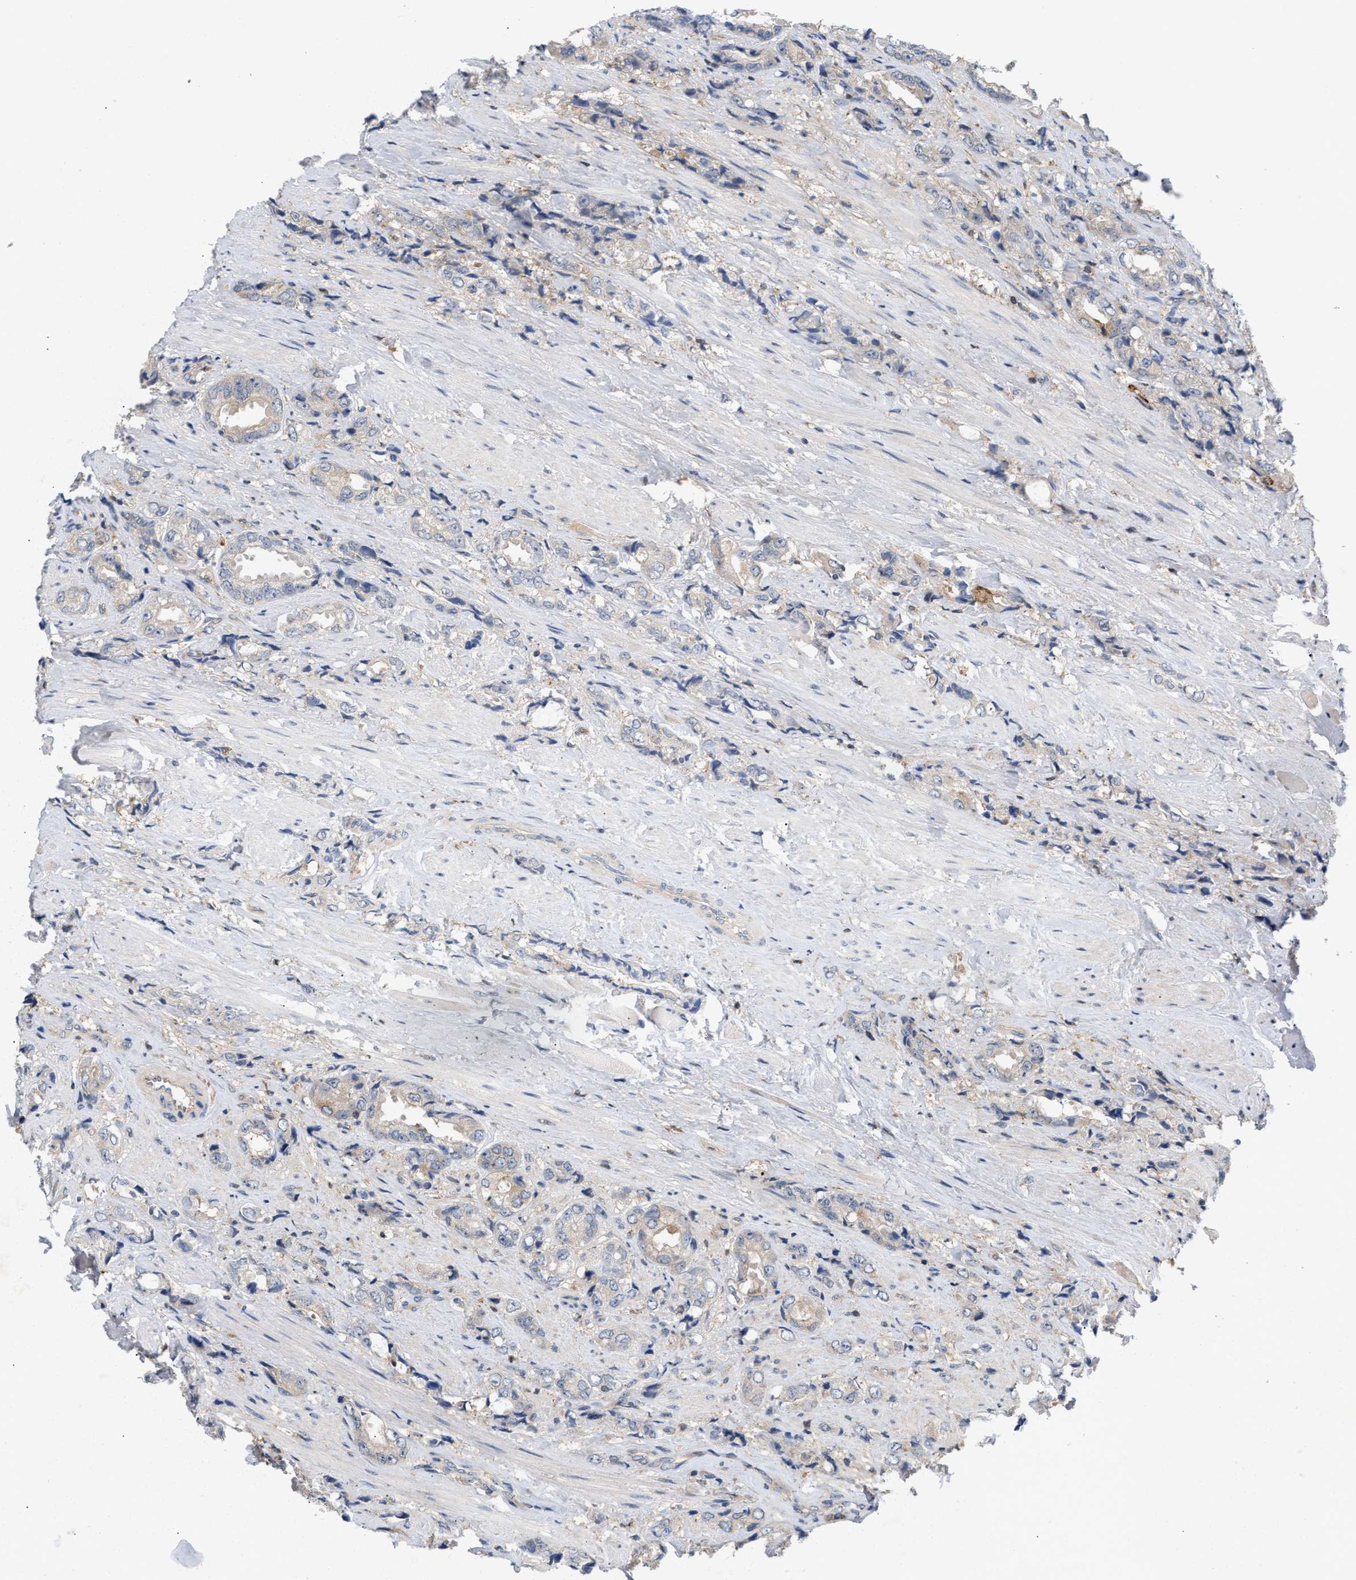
{"staining": {"intensity": "negative", "quantity": "none", "location": "none"}, "tissue": "prostate cancer", "cell_type": "Tumor cells", "image_type": "cancer", "snomed": [{"axis": "morphology", "description": "Adenocarcinoma, High grade"}, {"axis": "topography", "description": "Prostate"}], "caption": "Tumor cells show no significant protein expression in adenocarcinoma (high-grade) (prostate).", "gene": "DBNL", "patient": {"sex": "male", "age": 61}}